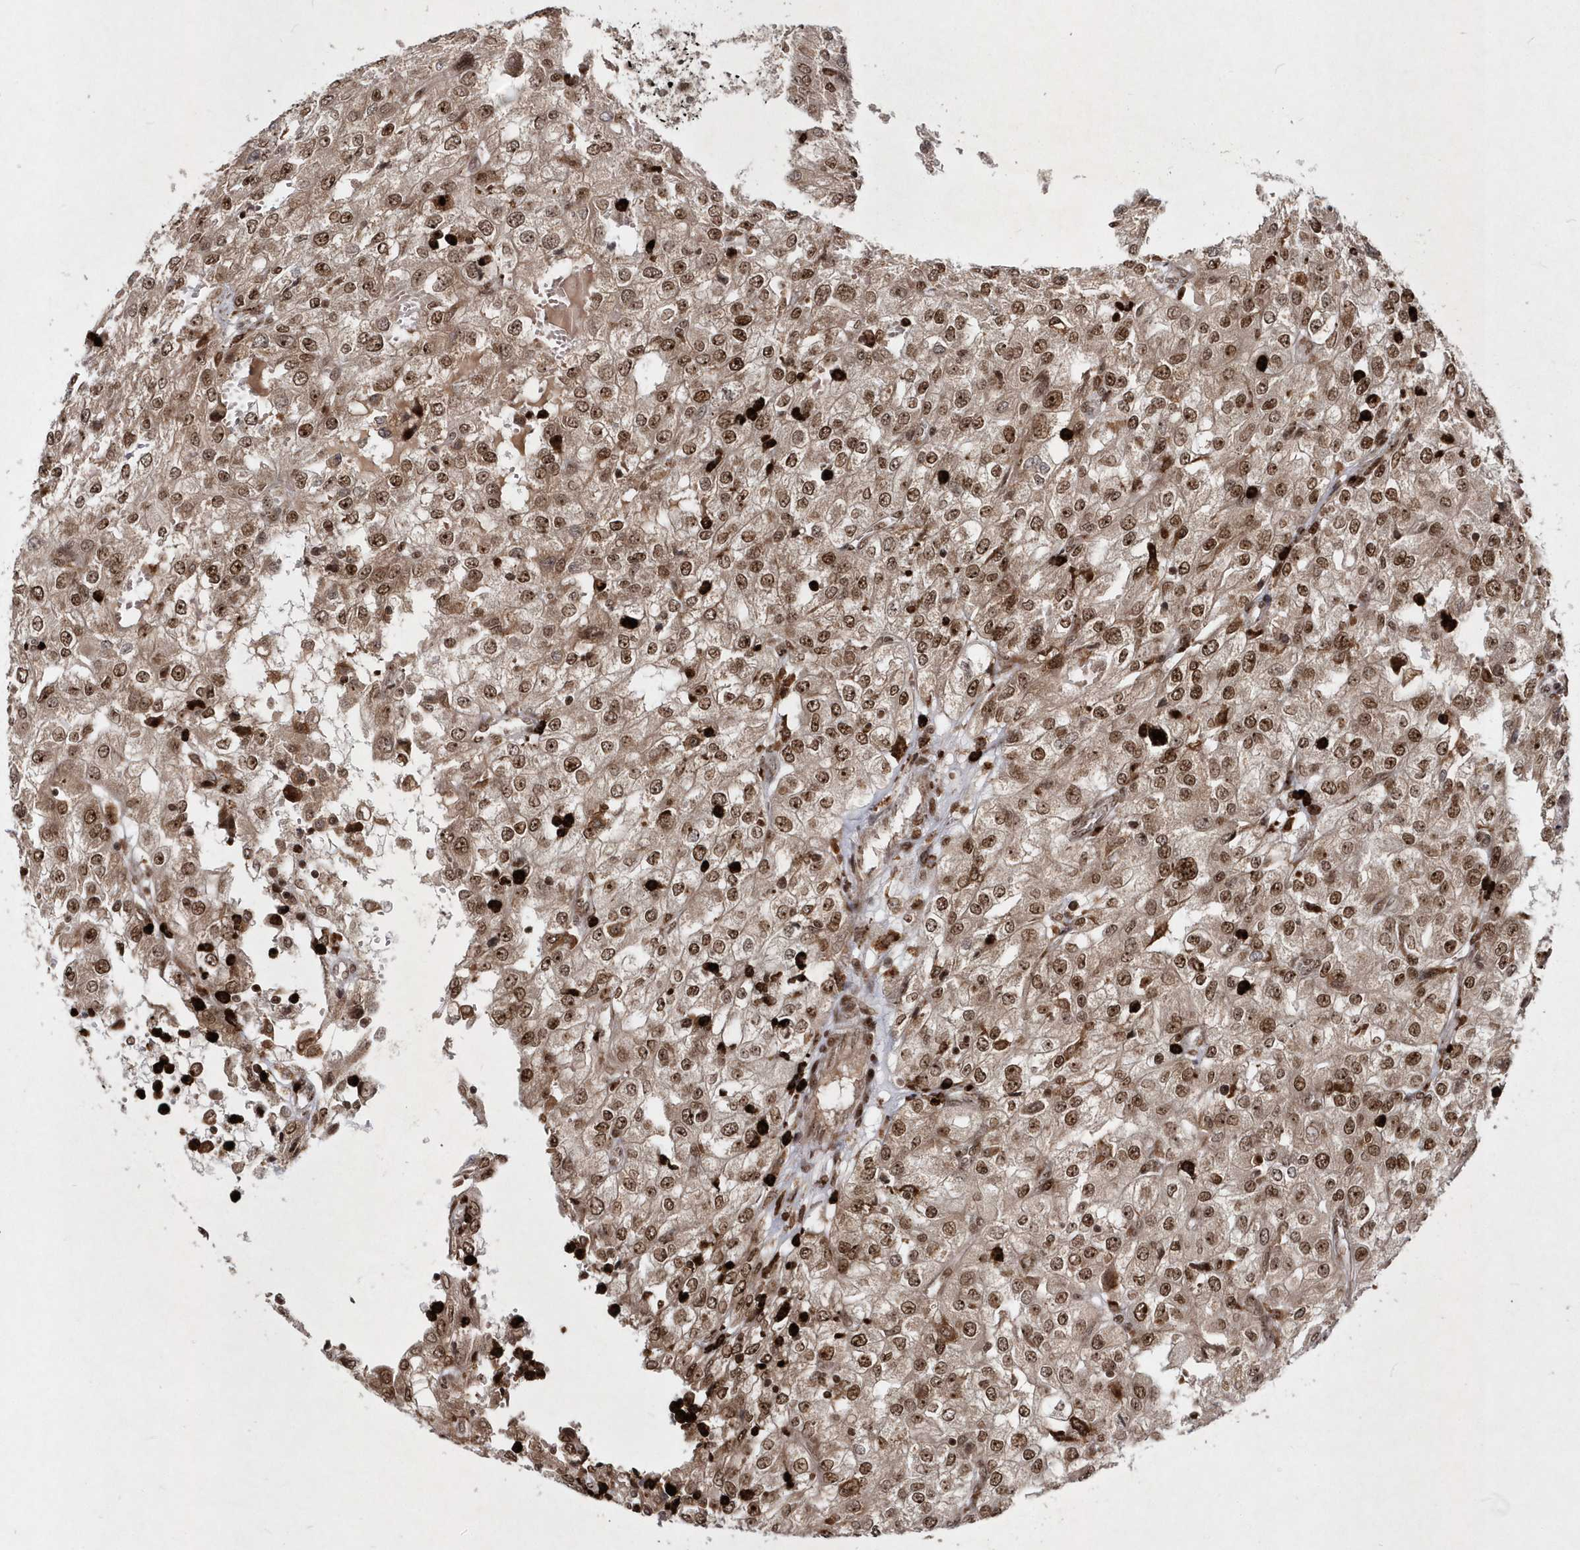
{"staining": {"intensity": "moderate", "quantity": ">75%", "location": "cytoplasmic/membranous,nuclear"}, "tissue": "renal cancer", "cell_type": "Tumor cells", "image_type": "cancer", "snomed": [{"axis": "morphology", "description": "Adenocarcinoma, NOS"}, {"axis": "topography", "description": "Kidney"}], "caption": "Protein staining by immunohistochemistry (IHC) reveals moderate cytoplasmic/membranous and nuclear staining in about >75% of tumor cells in renal cancer (adenocarcinoma). The staining is performed using DAB (3,3'-diaminobenzidine) brown chromogen to label protein expression. The nuclei are counter-stained blue using hematoxylin.", "gene": "SOWAHB", "patient": {"sex": "female", "age": 54}}